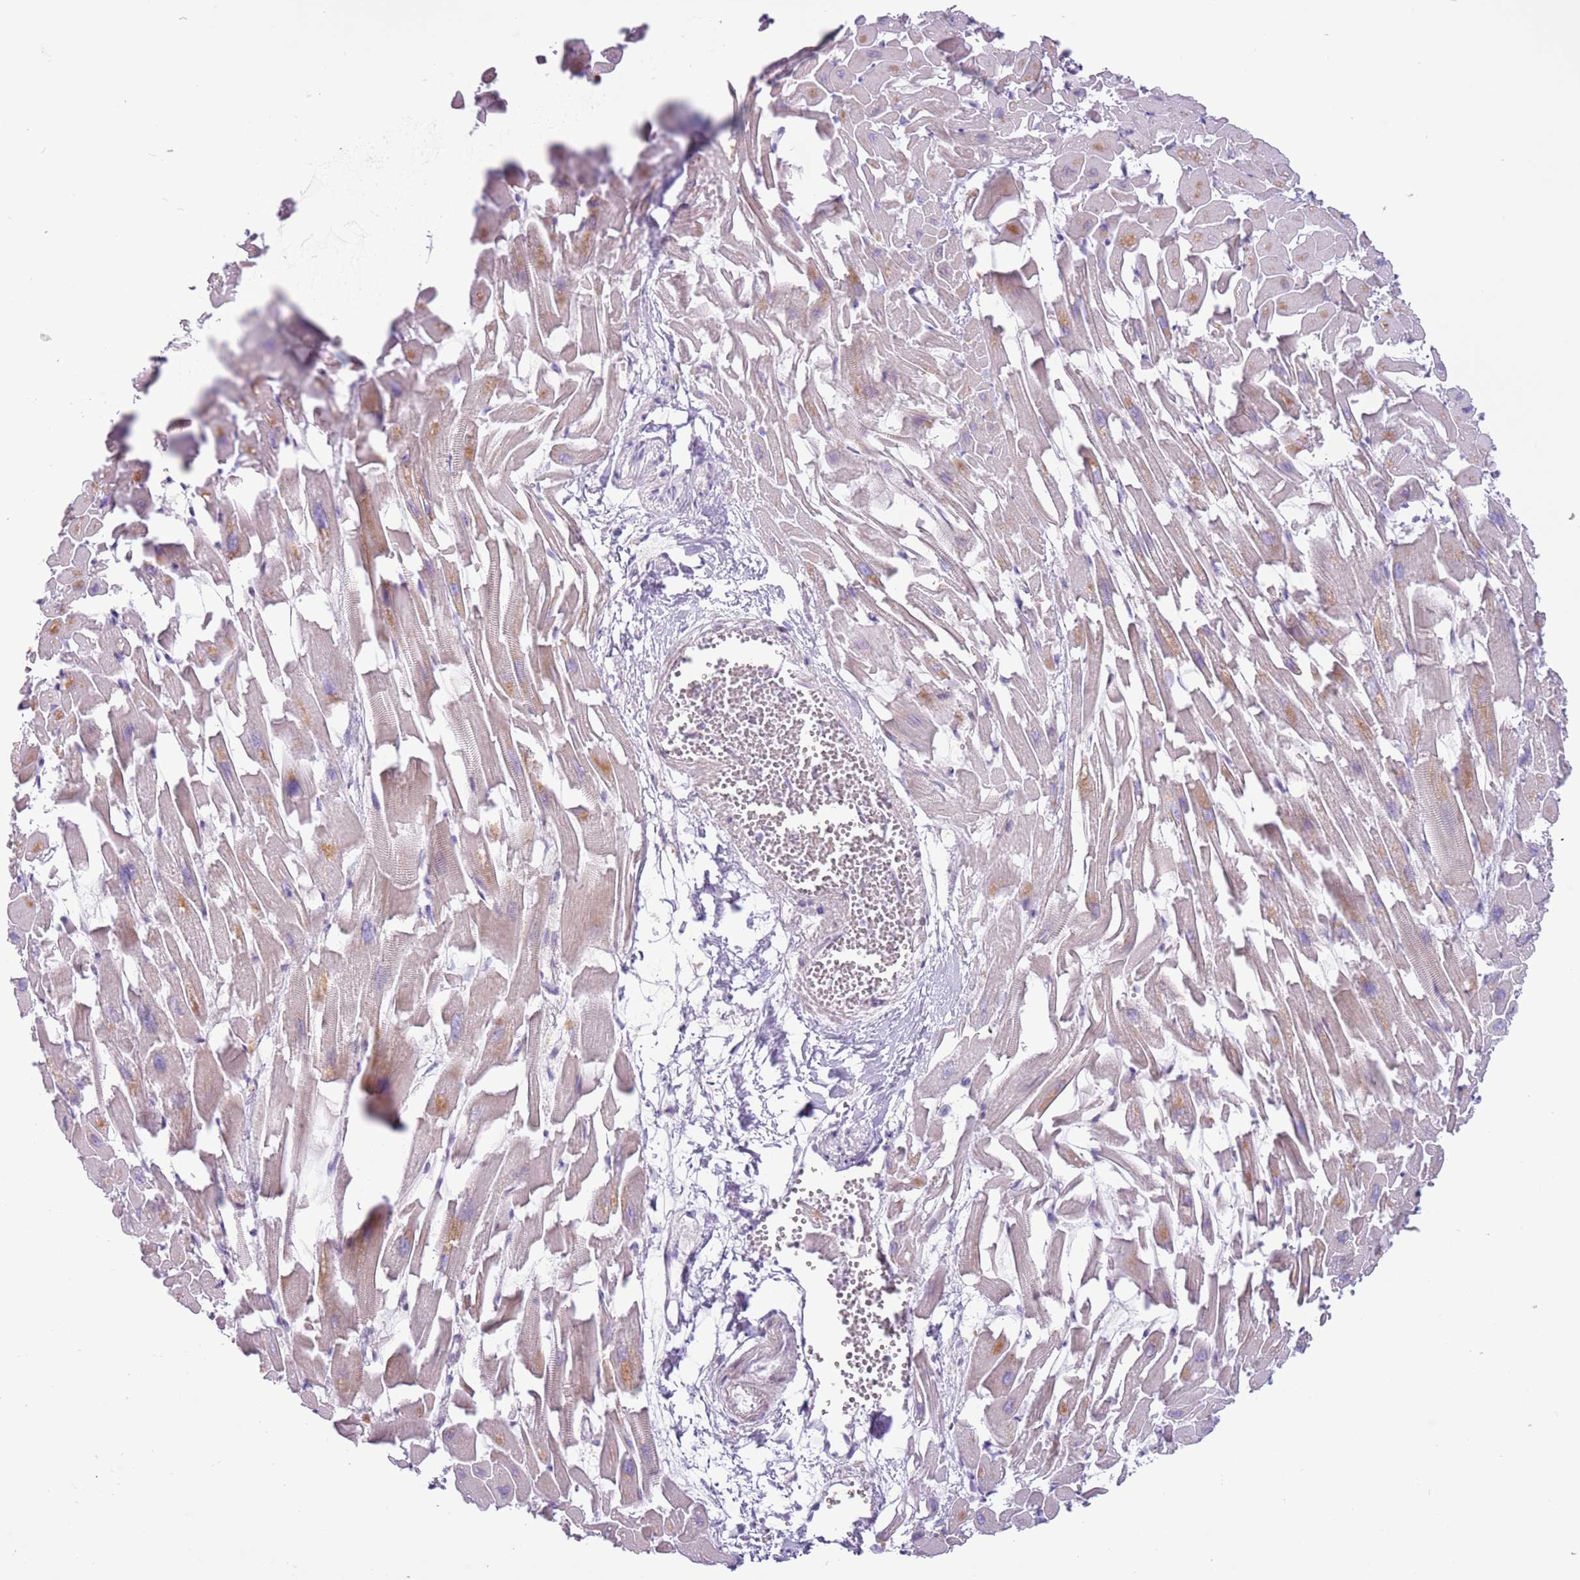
{"staining": {"intensity": "weak", "quantity": "<25%", "location": "cytoplasmic/membranous"}, "tissue": "heart muscle", "cell_type": "Cardiomyocytes", "image_type": "normal", "snomed": [{"axis": "morphology", "description": "Normal tissue, NOS"}, {"axis": "topography", "description": "Heart"}], "caption": "A high-resolution histopathology image shows IHC staining of normal heart muscle, which reveals no significant expression in cardiomyocytes.", "gene": "MLLT11", "patient": {"sex": "female", "age": 64}}